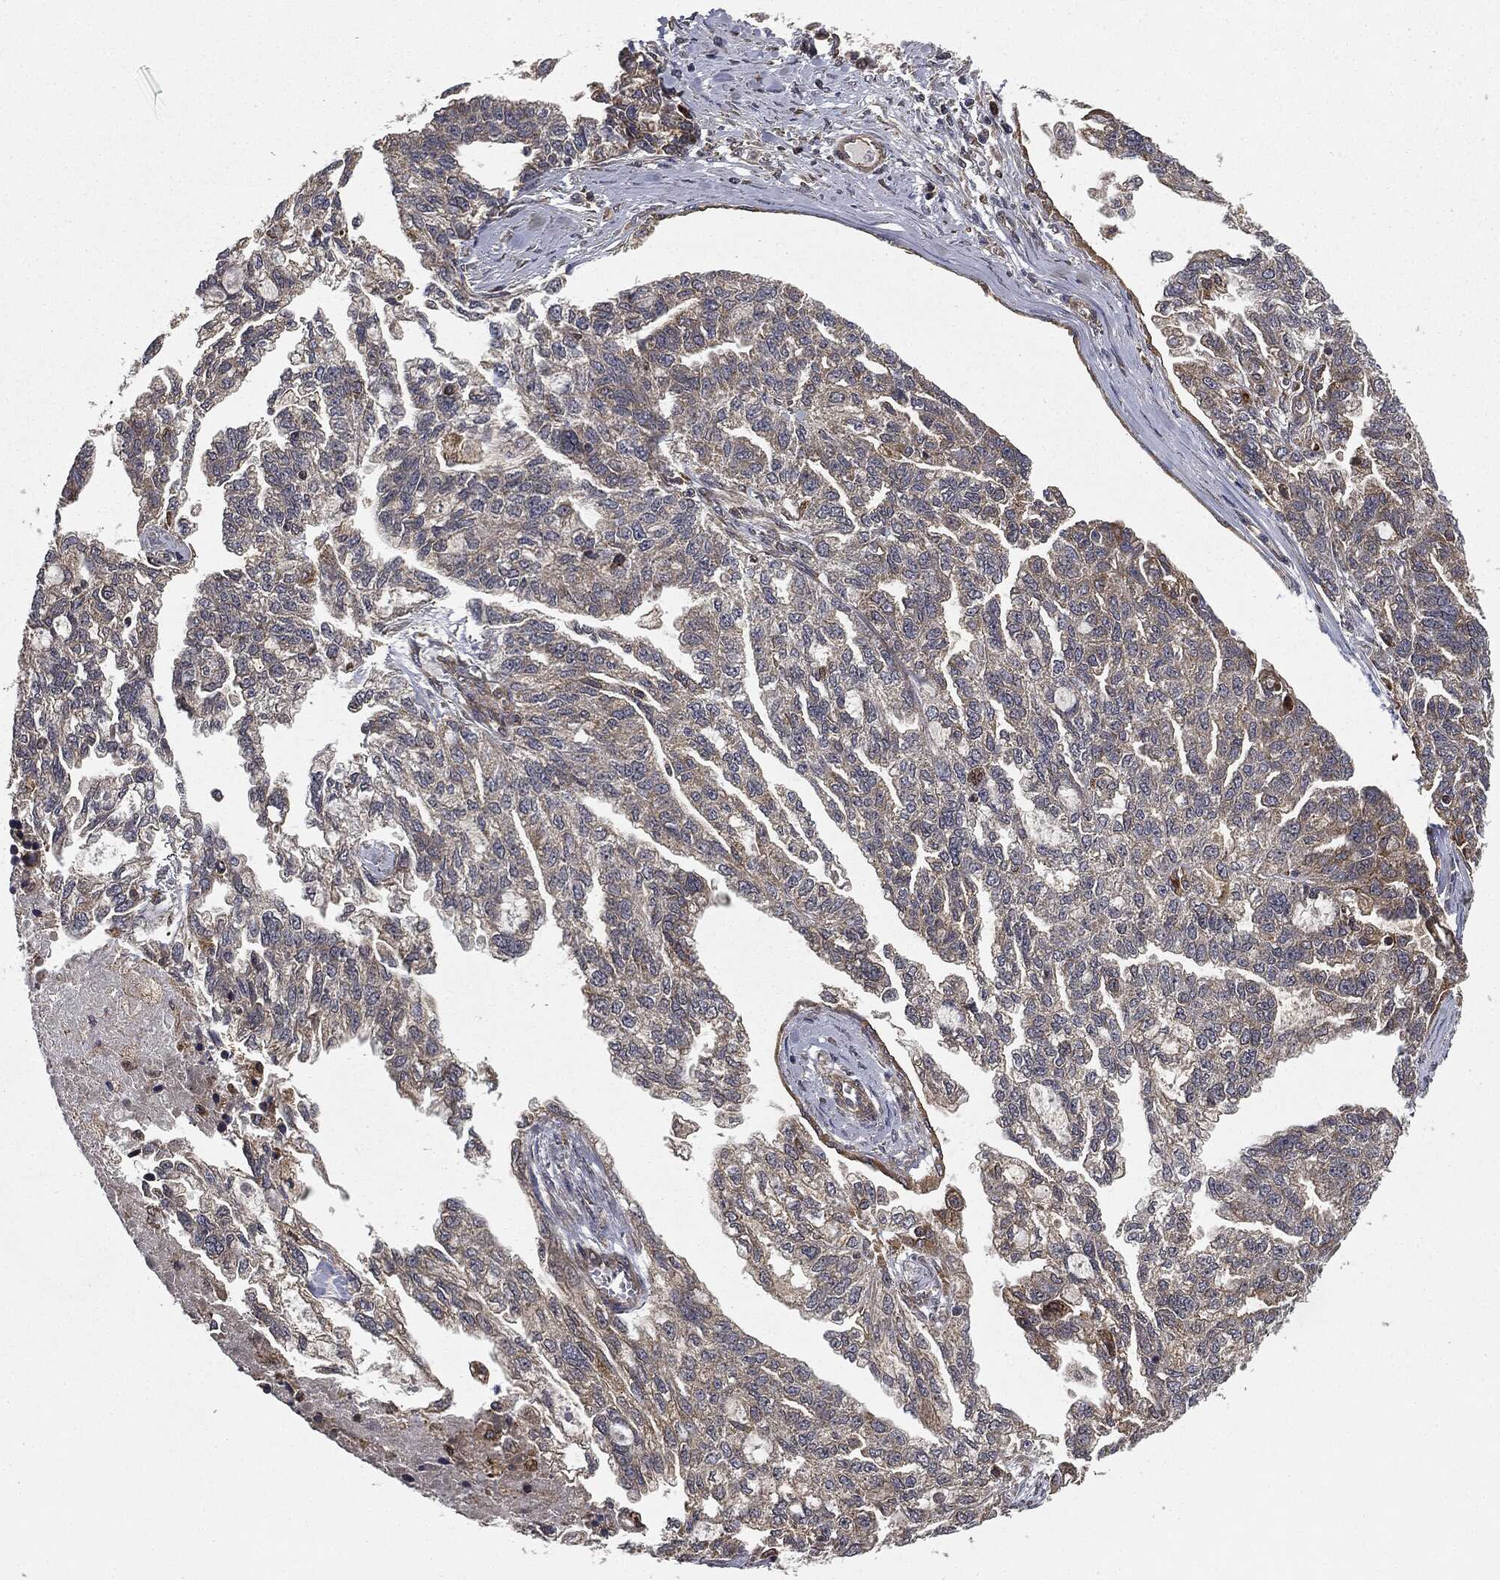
{"staining": {"intensity": "weak", "quantity": "<25%", "location": "cytoplasmic/membranous"}, "tissue": "ovarian cancer", "cell_type": "Tumor cells", "image_type": "cancer", "snomed": [{"axis": "morphology", "description": "Cystadenocarcinoma, serous, NOS"}, {"axis": "topography", "description": "Ovary"}], "caption": "DAB immunohistochemical staining of human ovarian cancer exhibits no significant staining in tumor cells.", "gene": "MIER2", "patient": {"sex": "female", "age": 51}}